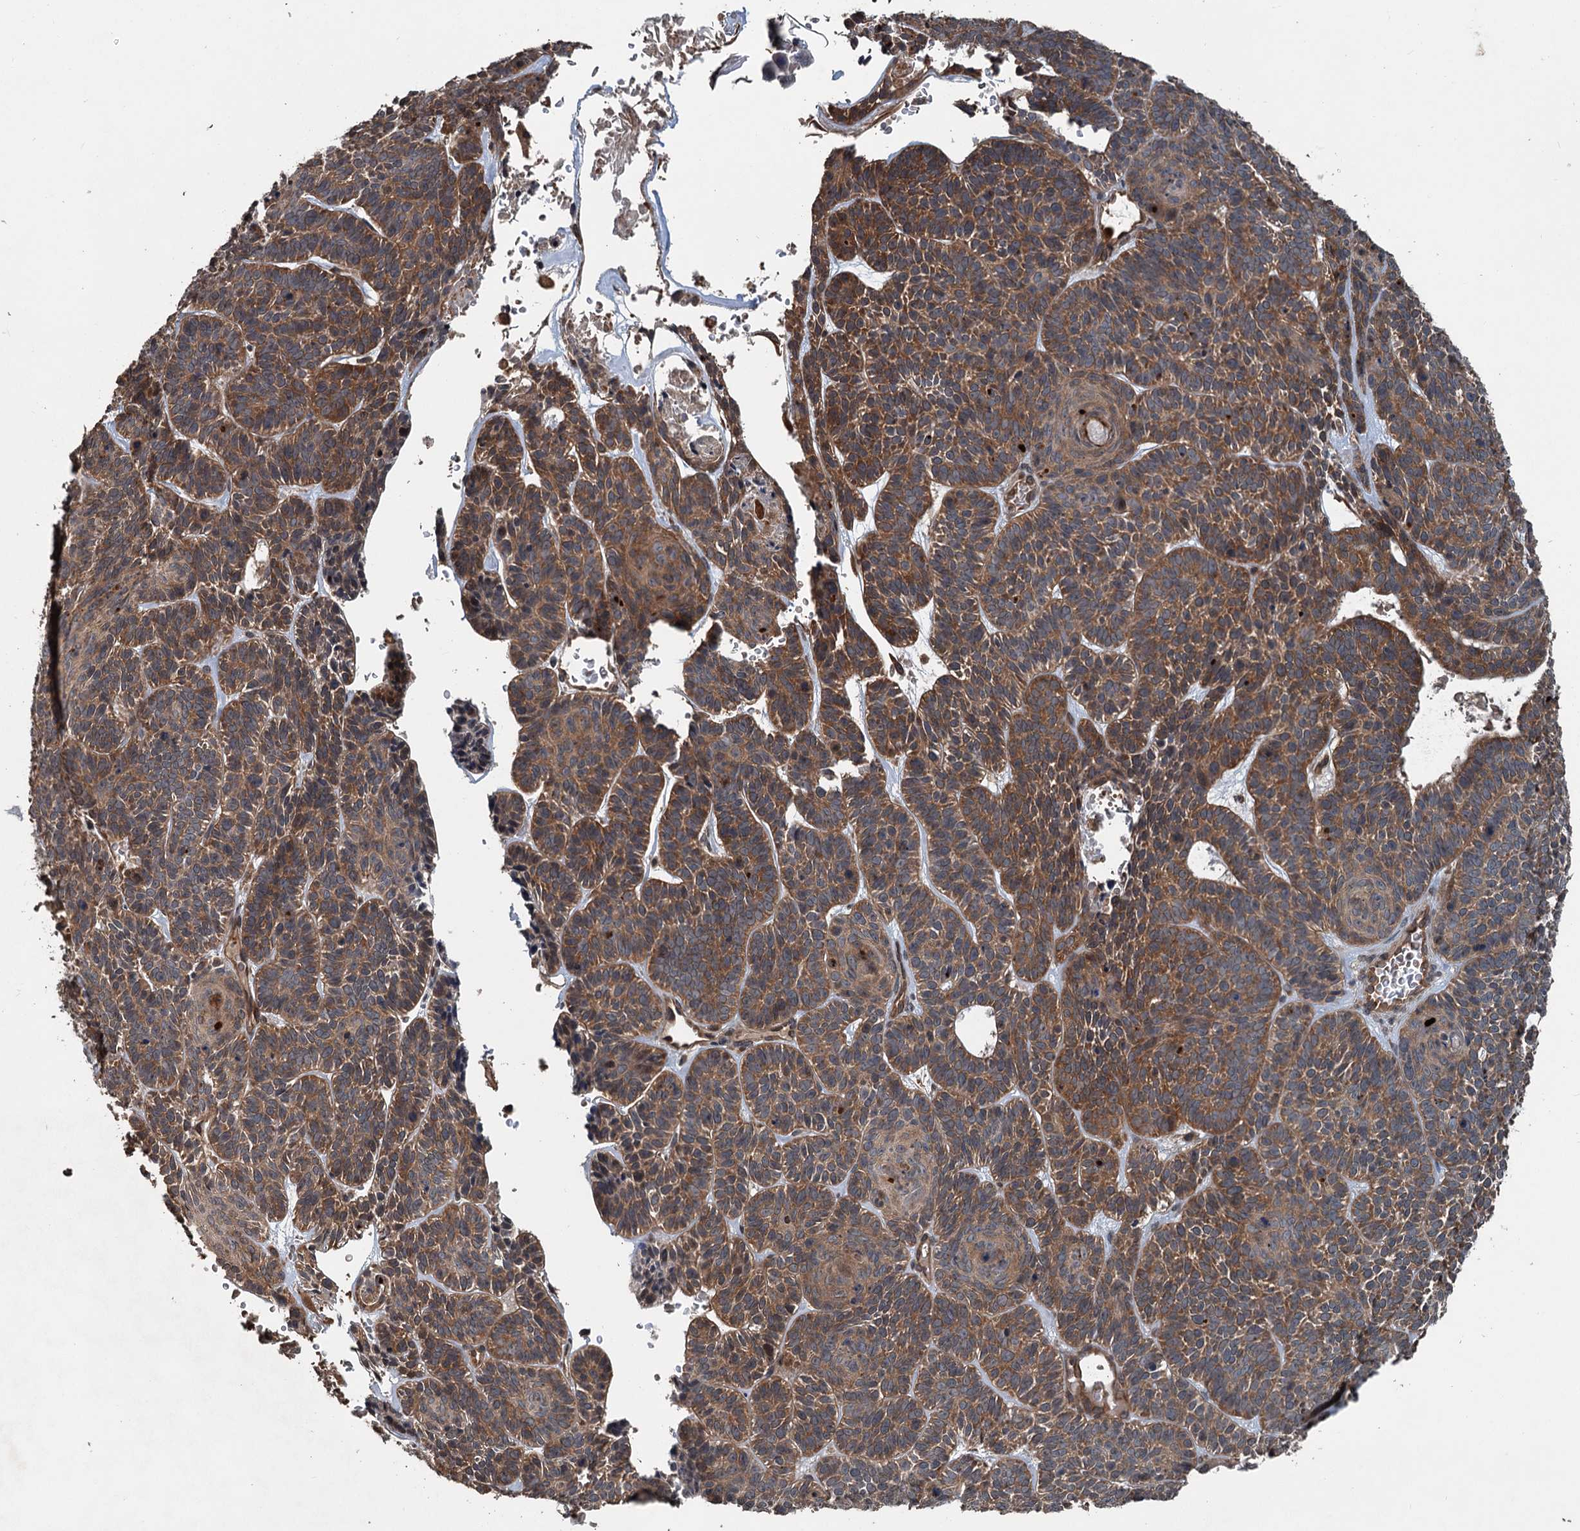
{"staining": {"intensity": "moderate", "quantity": ">75%", "location": "cytoplasmic/membranous"}, "tissue": "skin cancer", "cell_type": "Tumor cells", "image_type": "cancer", "snomed": [{"axis": "morphology", "description": "Basal cell carcinoma"}, {"axis": "topography", "description": "Skin"}], "caption": "DAB (3,3'-diaminobenzidine) immunohistochemical staining of human skin cancer shows moderate cytoplasmic/membranous protein positivity in about >75% of tumor cells. Using DAB (3,3'-diaminobenzidine) (brown) and hematoxylin (blue) stains, captured at high magnification using brightfield microscopy.", "gene": "N4BP2L2", "patient": {"sex": "male", "age": 85}}